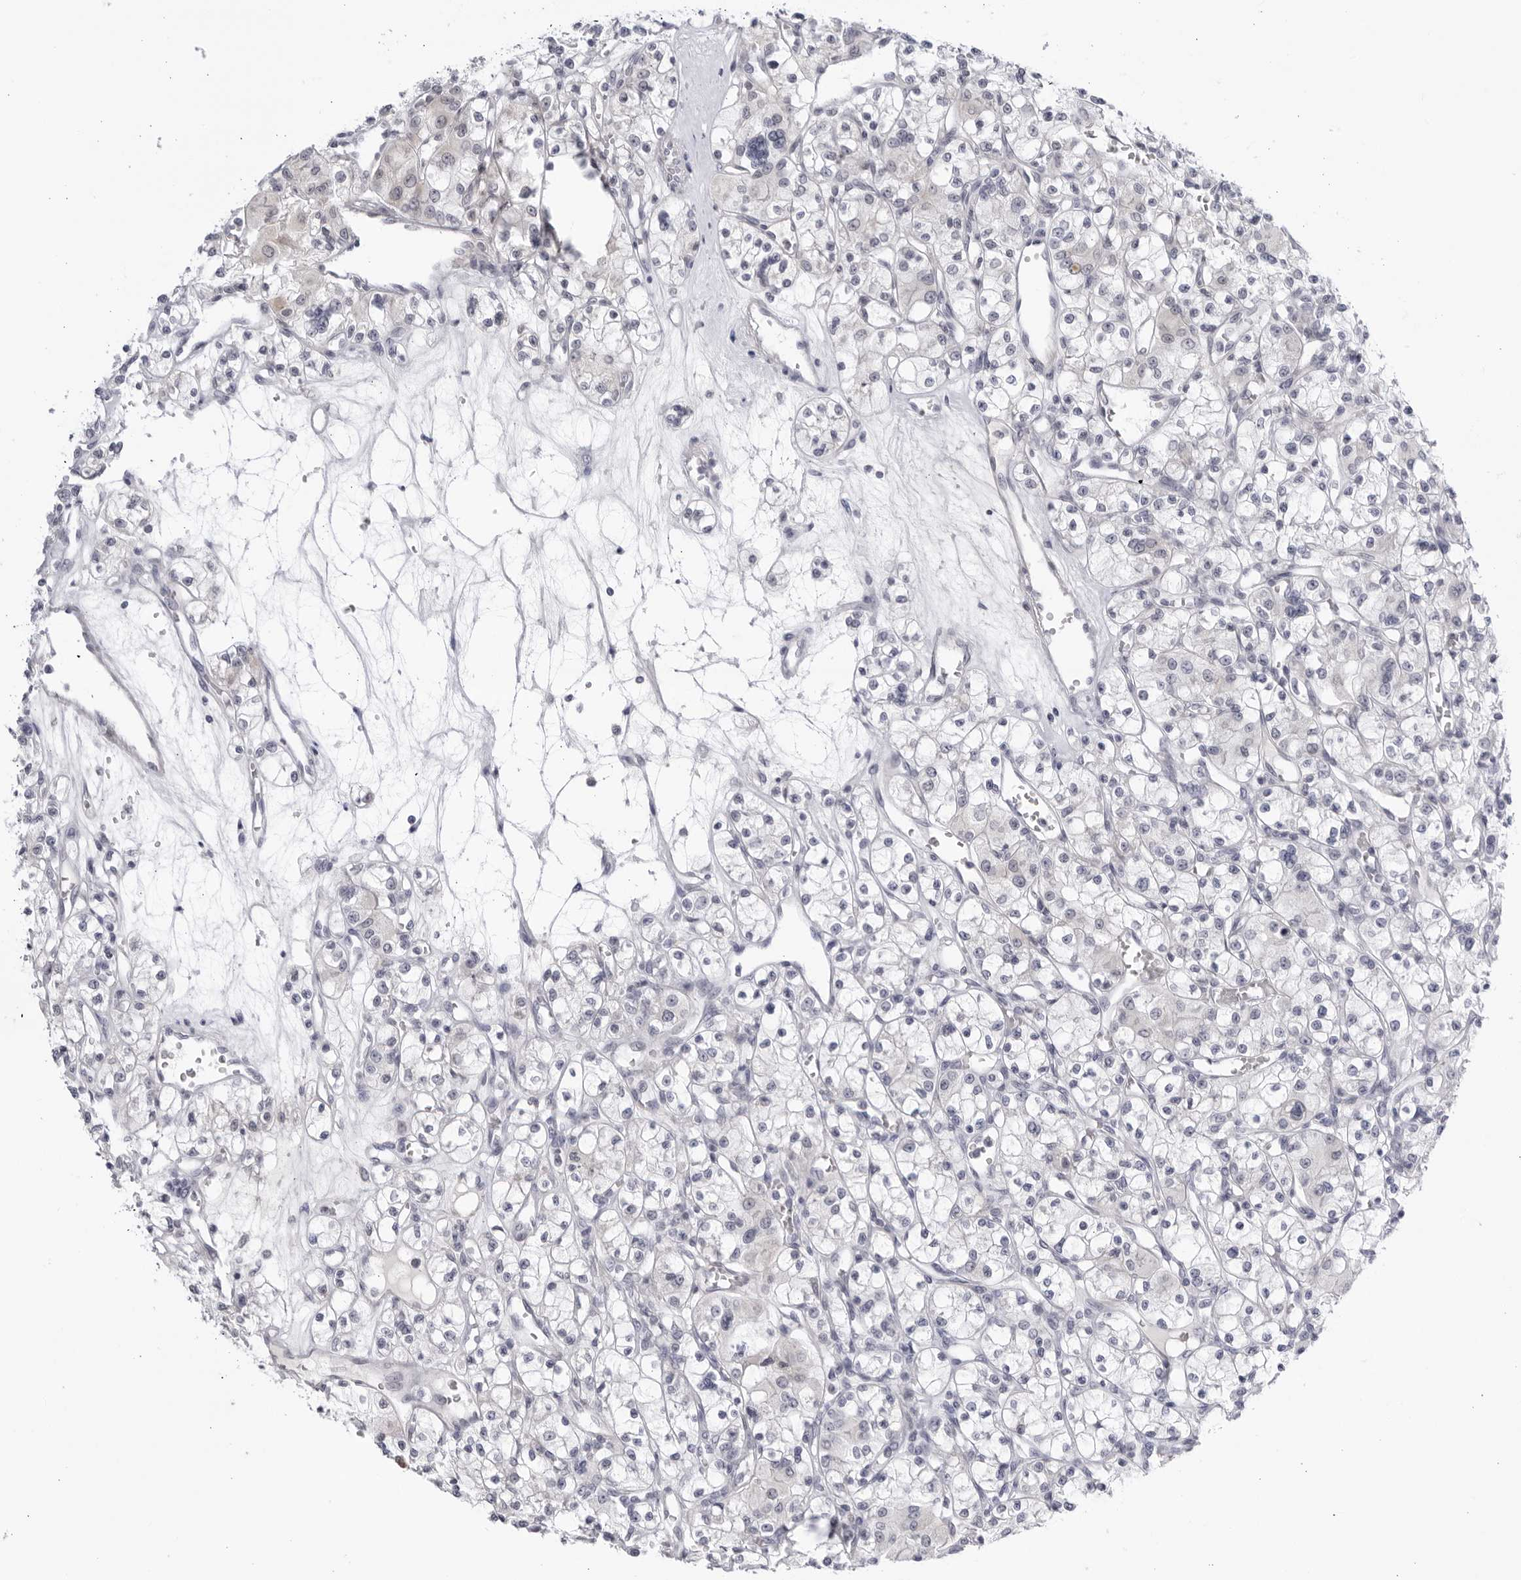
{"staining": {"intensity": "weak", "quantity": "<25%", "location": "cytoplasmic/membranous"}, "tissue": "renal cancer", "cell_type": "Tumor cells", "image_type": "cancer", "snomed": [{"axis": "morphology", "description": "Adenocarcinoma, NOS"}, {"axis": "topography", "description": "Kidney"}], "caption": "Immunohistochemistry image of human renal cancer stained for a protein (brown), which exhibits no staining in tumor cells.", "gene": "CNBD1", "patient": {"sex": "female", "age": 59}}